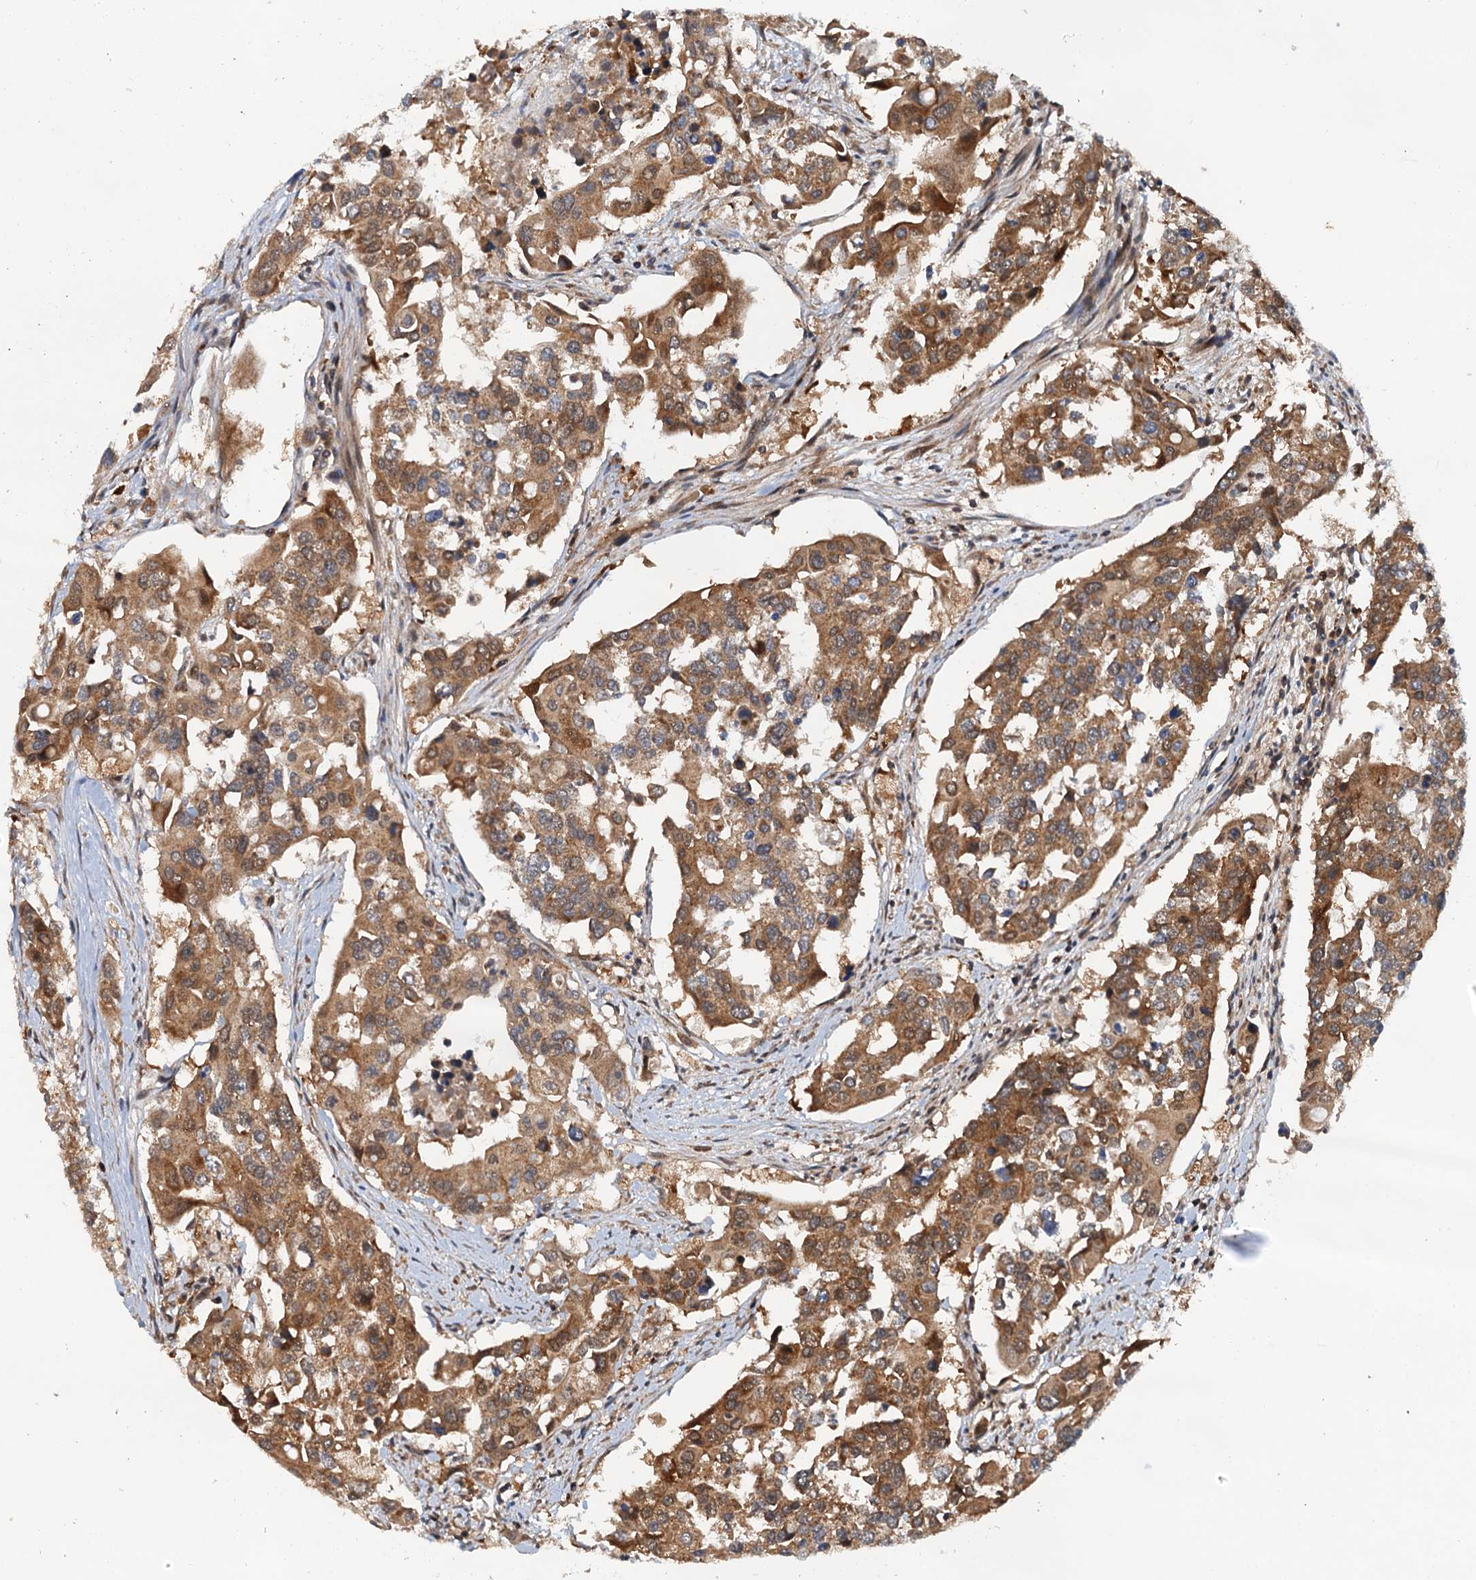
{"staining": {"intensity": "moderate", "quantity": ">75%", "location": "cytoplasmic/membranous"}, "tissue": "colorectal cancer", "cell_type": "Tumor cells", "image_type": "cancer", "snomed": [{"axis": "morphology", "description": "Adenocarcinoma, NOS"}, {"axis": "topography", "description": "Colon"}], "caption": "Moderate cytoplasmic/membranous protein expression is identified in about >75% of tumor cells in colorectal adenocarcinoma. The staining is performed using DAB (3,3'-diaminobenzidine) brown chromogen to label protein expression. The nuclei are counter-stained blue using hematoxylin.", "gene": "AAGAB", "patient": {"sex": "male", "age": 77}}